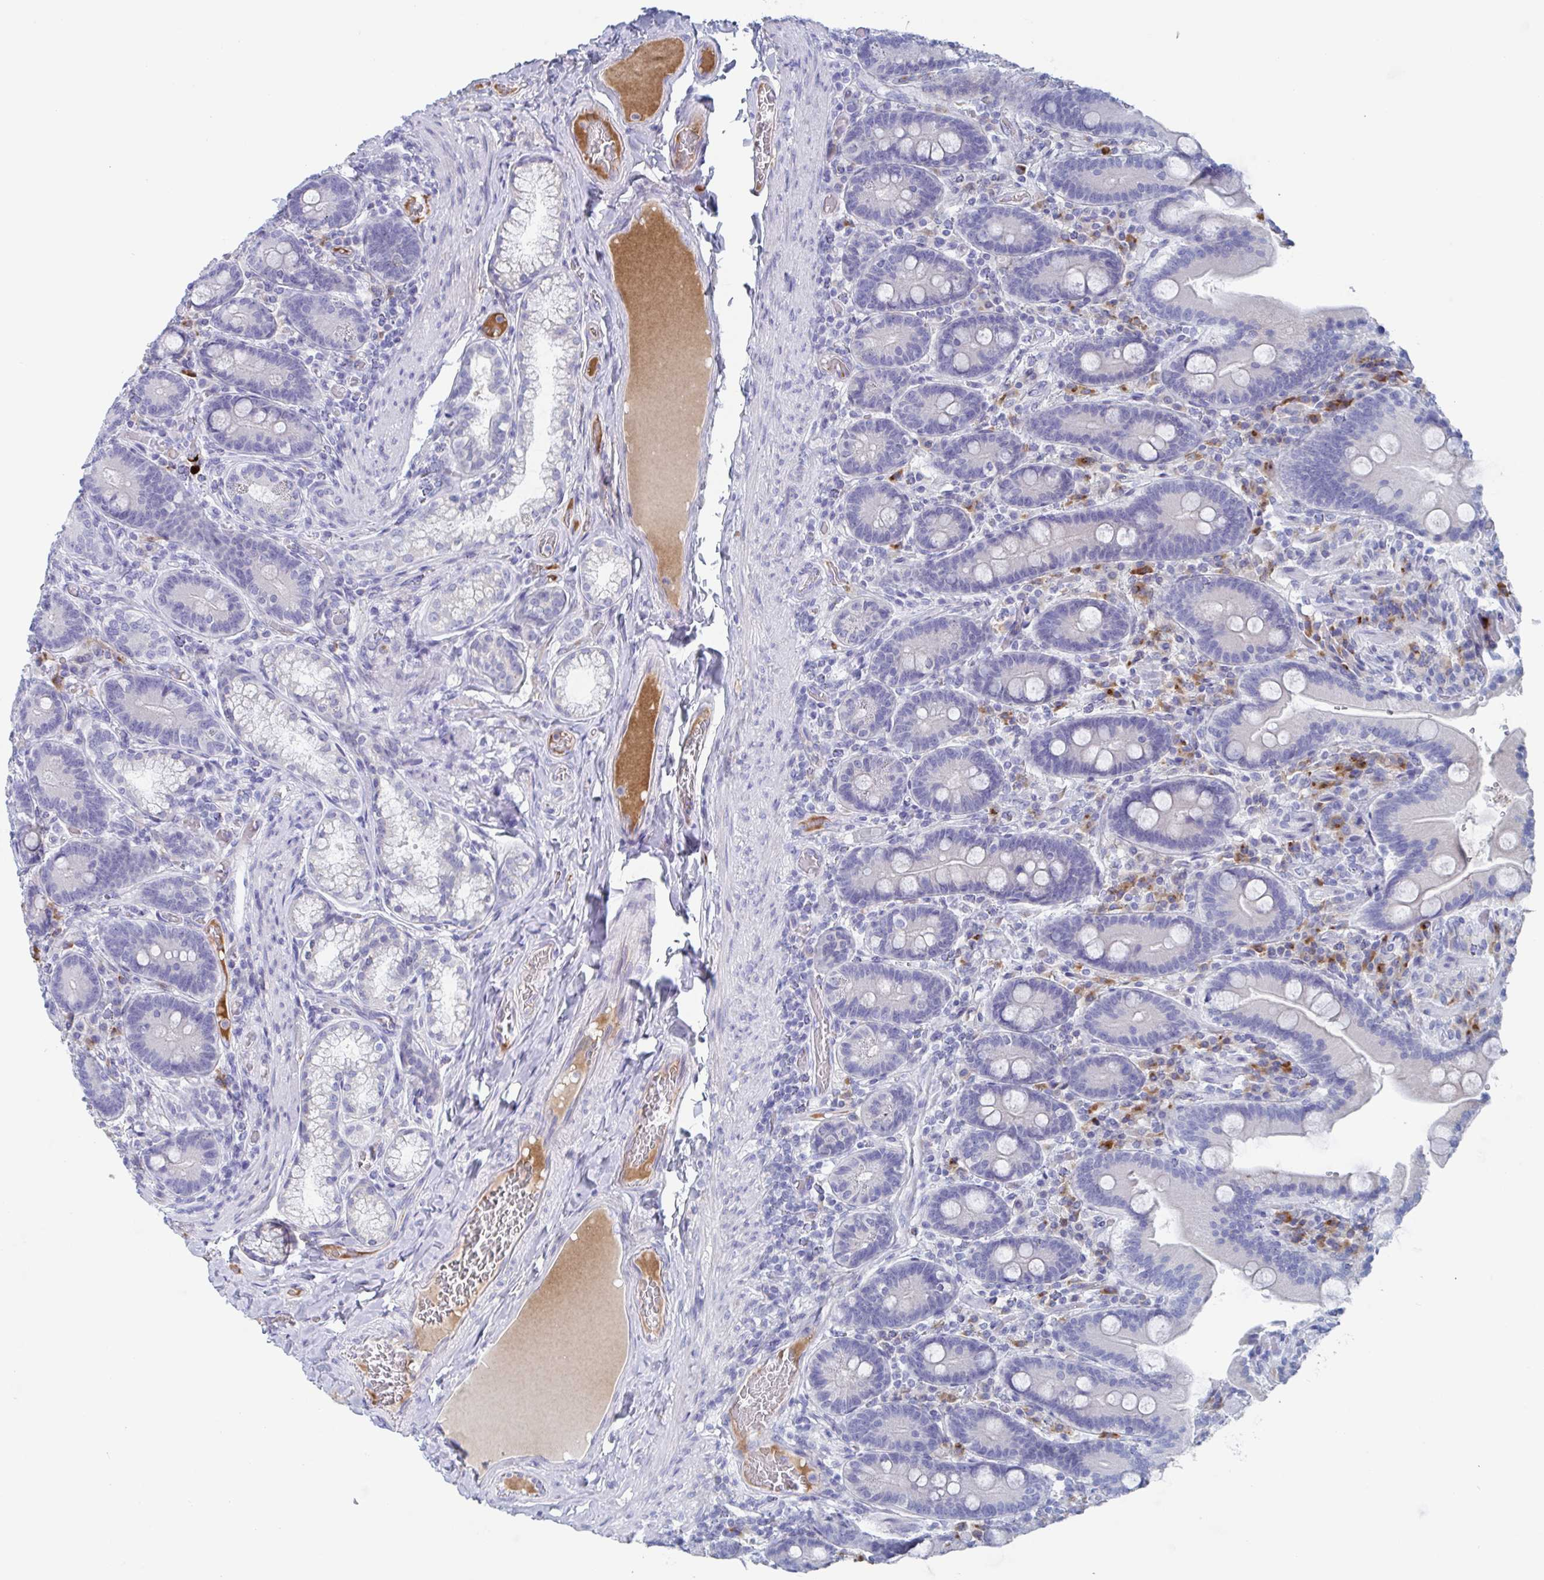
{"staining": {"intensity": "negative", "quantity": "none", "location": "none"}, "tissue": "duodenum", "cell_type": "Glandular cells", "image_type": "normal", "snomed": [{"axis": "morphology", "description": "Normal tissue, NOS"}, {"axis": "topography", "description": "Duodenum"}], "caption": "Immunohistochemical staining of benign human duodenum displays no significant expression in glandular cells. (Brightfield microscopy of DAB (3,3'-diaminobenzidine) immunohistochemistry at high magnification).", "gene": "NT5C3B", "patient": {"sex": "female", "age": 62}}